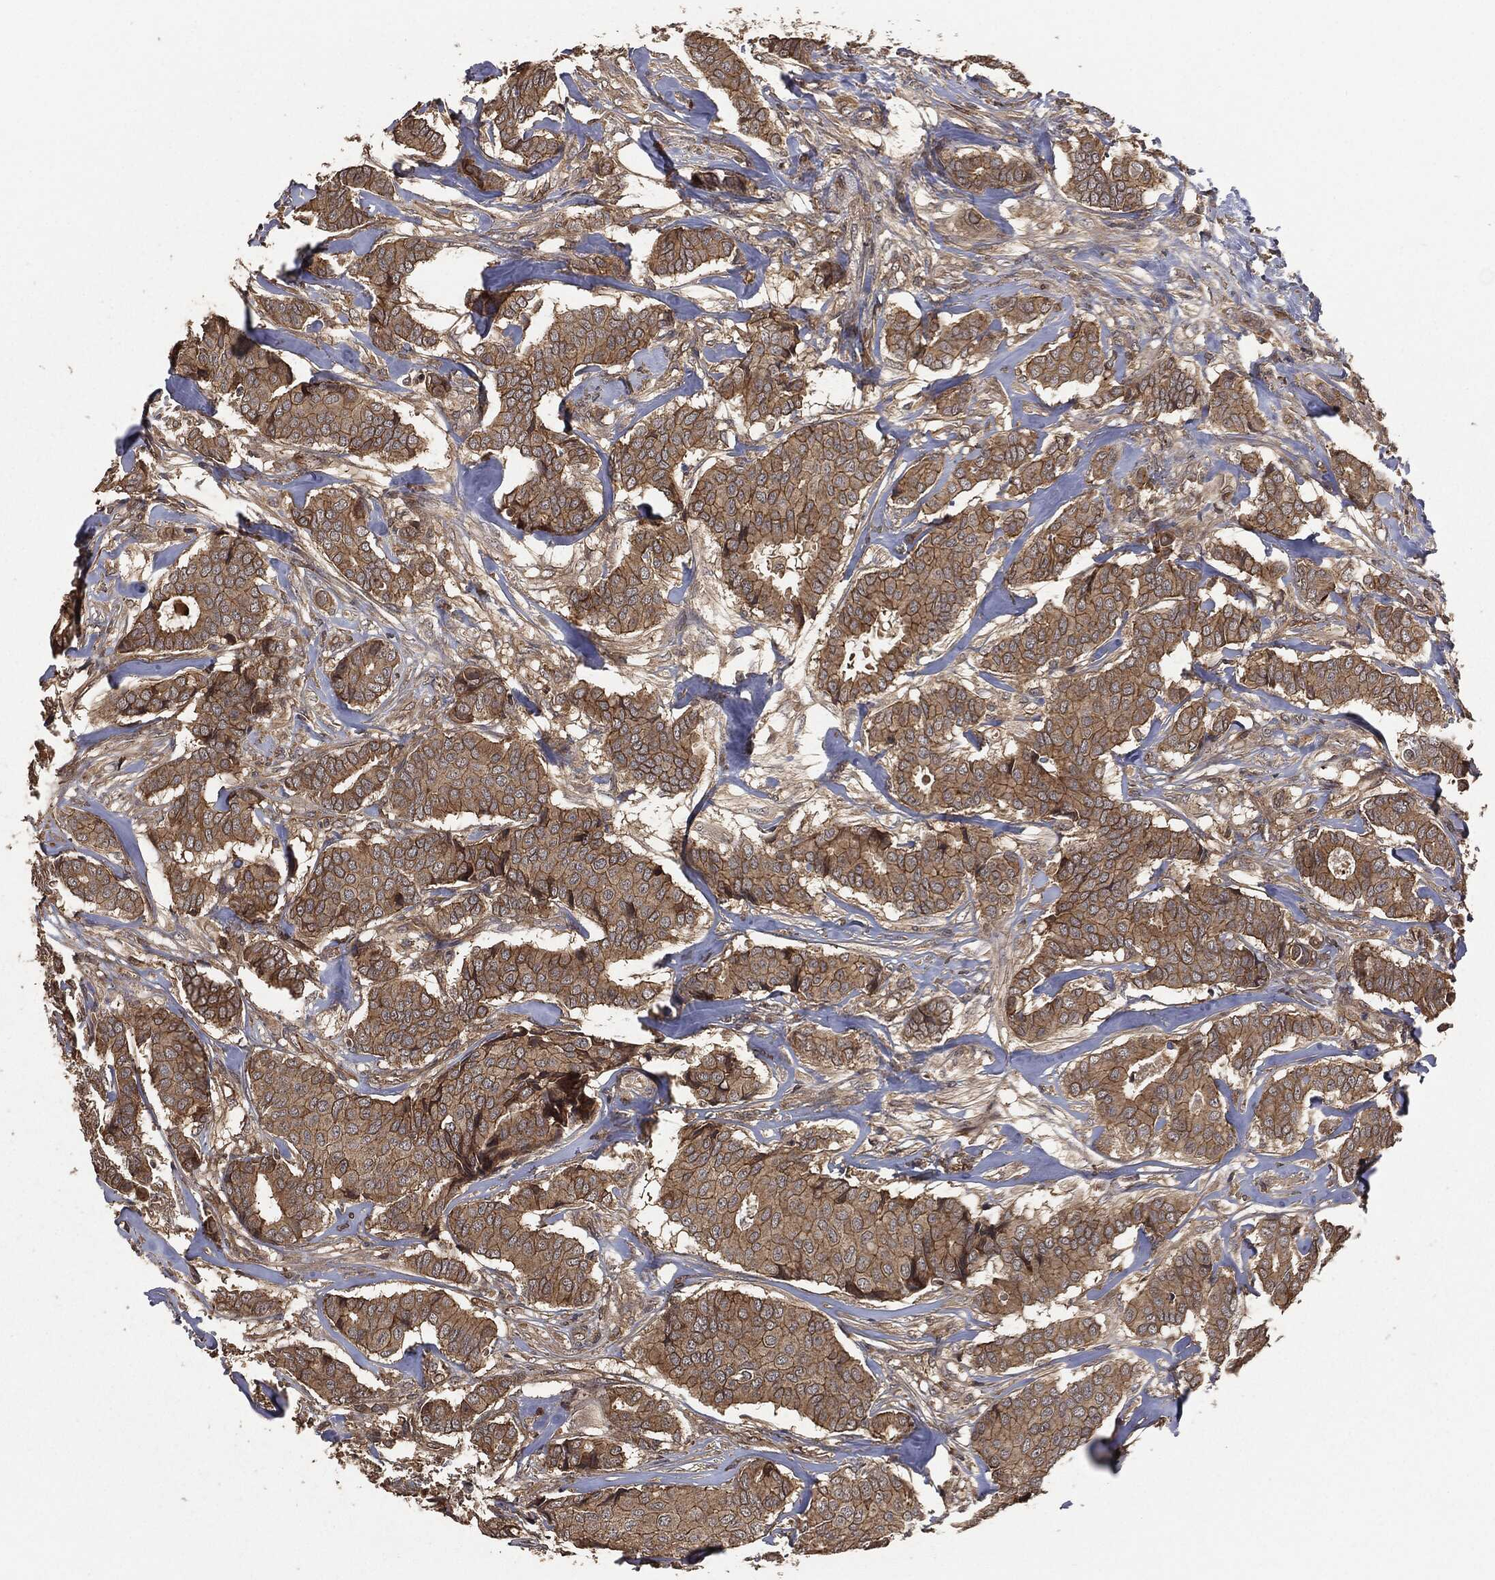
{"staining": {"intensity": "moderate", "quantity": ">75%", "location": "cytoplasmic/membranous"}, "tissue": "breast cancer", "cell_type": "Tumor cells", "image_type": "cancer", "snomed": [{"axis": "morphology", "description": "Duct carcinoma"}, {"axis": "topography", "description": "Breast"}], "caption": "An image showing moderate cytoplasmic/membranous expression in approximately >75% of tumor cells in breast cancer (infiltrating ductal carcinoma), as visualized by brown immunohistochemical staining.", "gene": "ERBIN", "patient": {"sex": "female", "age": 75}}